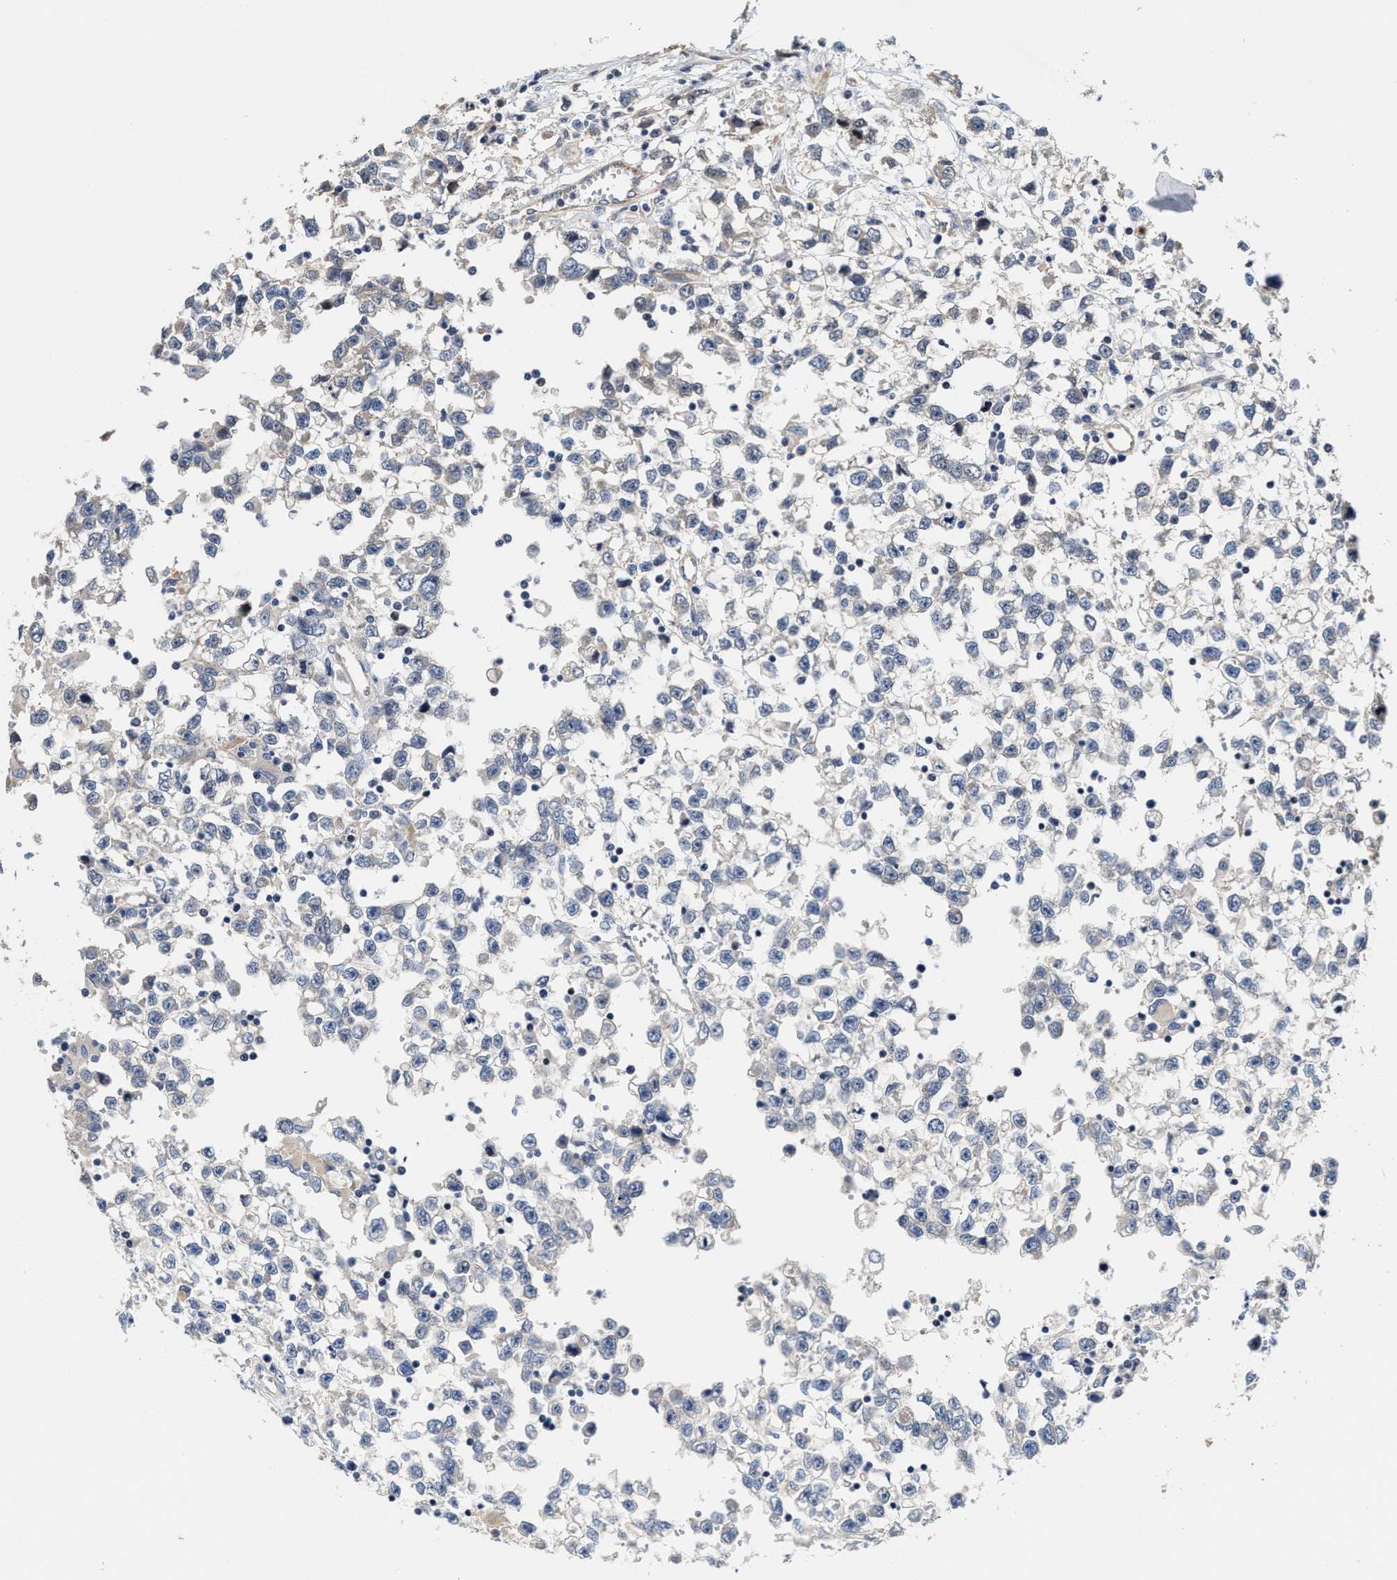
{"staining": {"intensity": "negative", "quantity": "none", "location": "none"}, "tissue": "testis cancer", "cell_type": "Tumor cells", "image_type": "cancer", "snomed": [{"axis": "morphology", "description": "Seminoma, NOS"}, {"axis": "morphology", "description": "Carcinoma, Embryonal, NOS"}, {"axis": "topography", "description": "Testis"}], "caption": "An IHC image of testis cancer (seminoma) is shown. There is no staining in tumor cells of testis cancer (seminoma).", "gene": "TRAF6", "patient": {"sex": "male", "age": 51}}